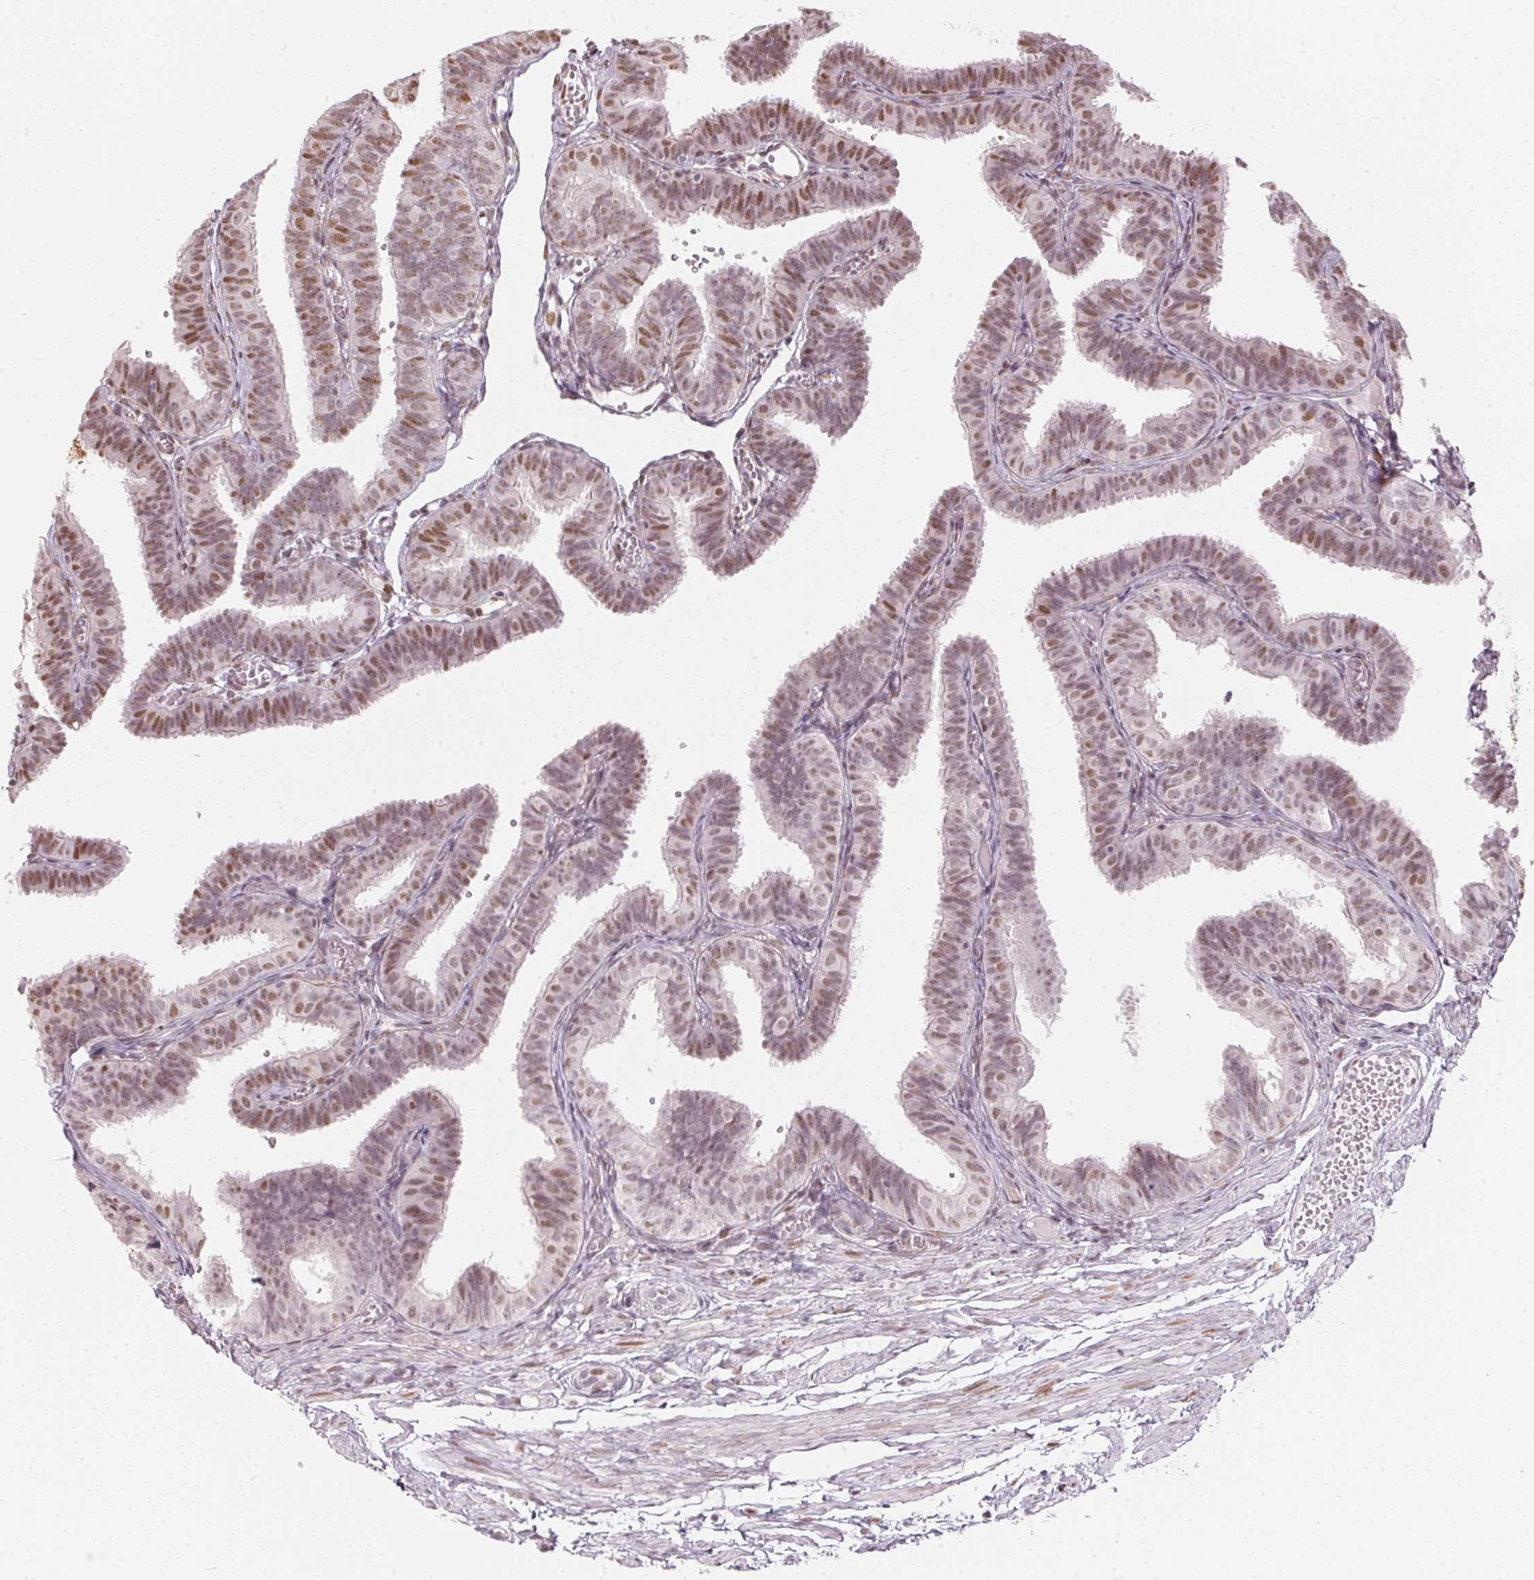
{"staining": {"intensity": "moderate", "quantity": ">75%", "location": "nuclear"}, "tissue": "fallopian tube", "cell_type": "Glandular cells", "image_type": "normal", "snomed": [{"axis": "morphology", "description": "Normal tissue, NOS"}, {"axis": "topography", "description": "Fallopian tube"}], "caption": "This image displays immunohistochemistry (IHC) staining of benign human fallopian tube, with medium moderate nuclear staining in about >75% of glandular cells.", "gene": "KAT6A", "patient": {"sex": "female", "age": 25}}